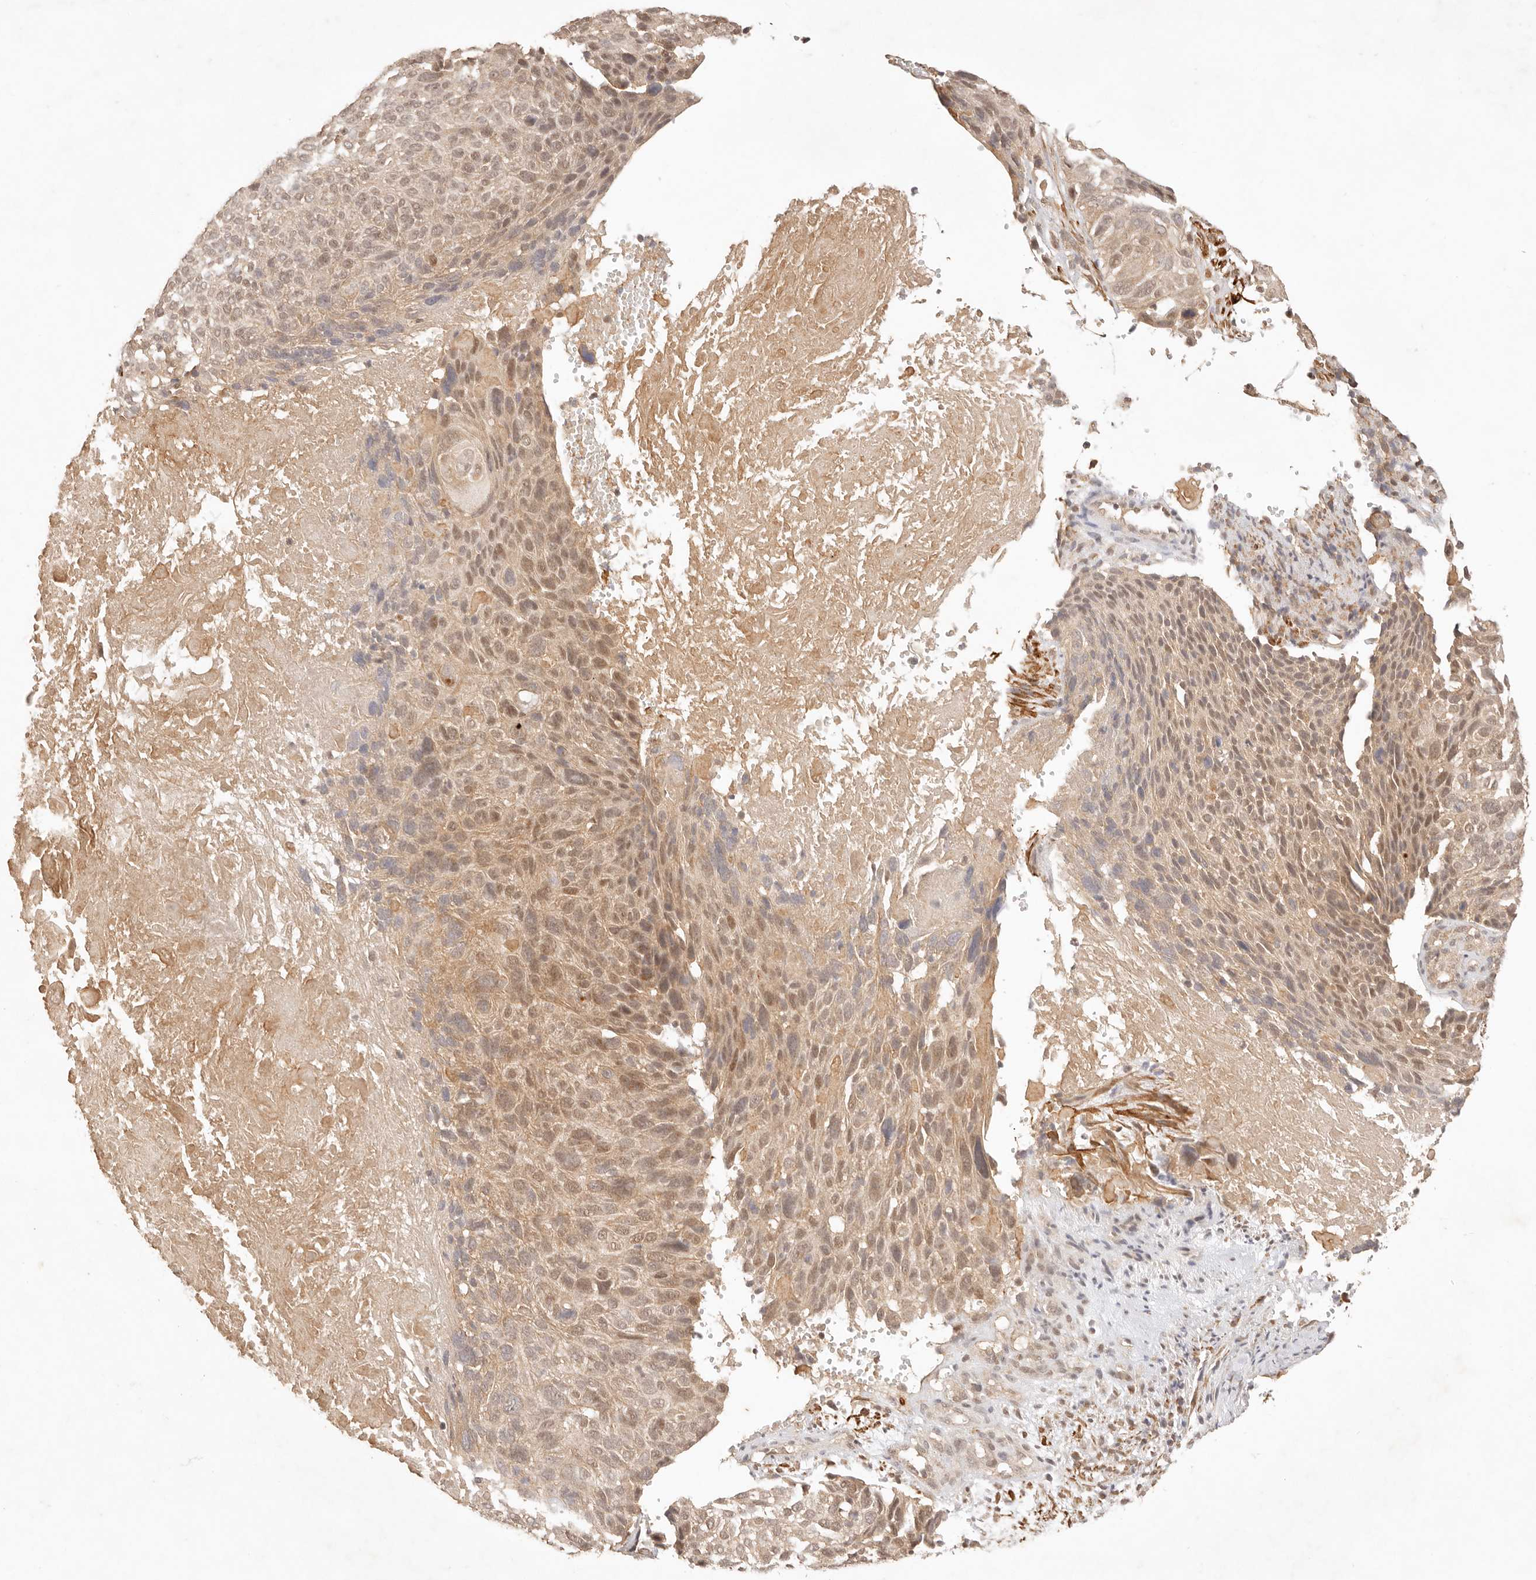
{"staining": {"intensity": "moderate", "quantity": ">75%", "location": "cytoplasmic/membranous,nuclear"}, "tissue": "cervical cancer", "cell_type": "Tumor cells", "image_type": "cancer", "snomed": [{"axis": "morphology", "description": "Squamous cell carcinoma, NOS"}, {"axis": "topography", "description": "Cervix"}], "caption": "Protein staining of squamous cell carcinoma (cervical) tissue displays moderate cytoplasmic/membranous and nuclear staining in about >75% of tumor cells. (DAB IHC with brightfield microscopy, high magnification).", "gene": "TRIM11", "patient": {"sex": "female", "age": 74}}